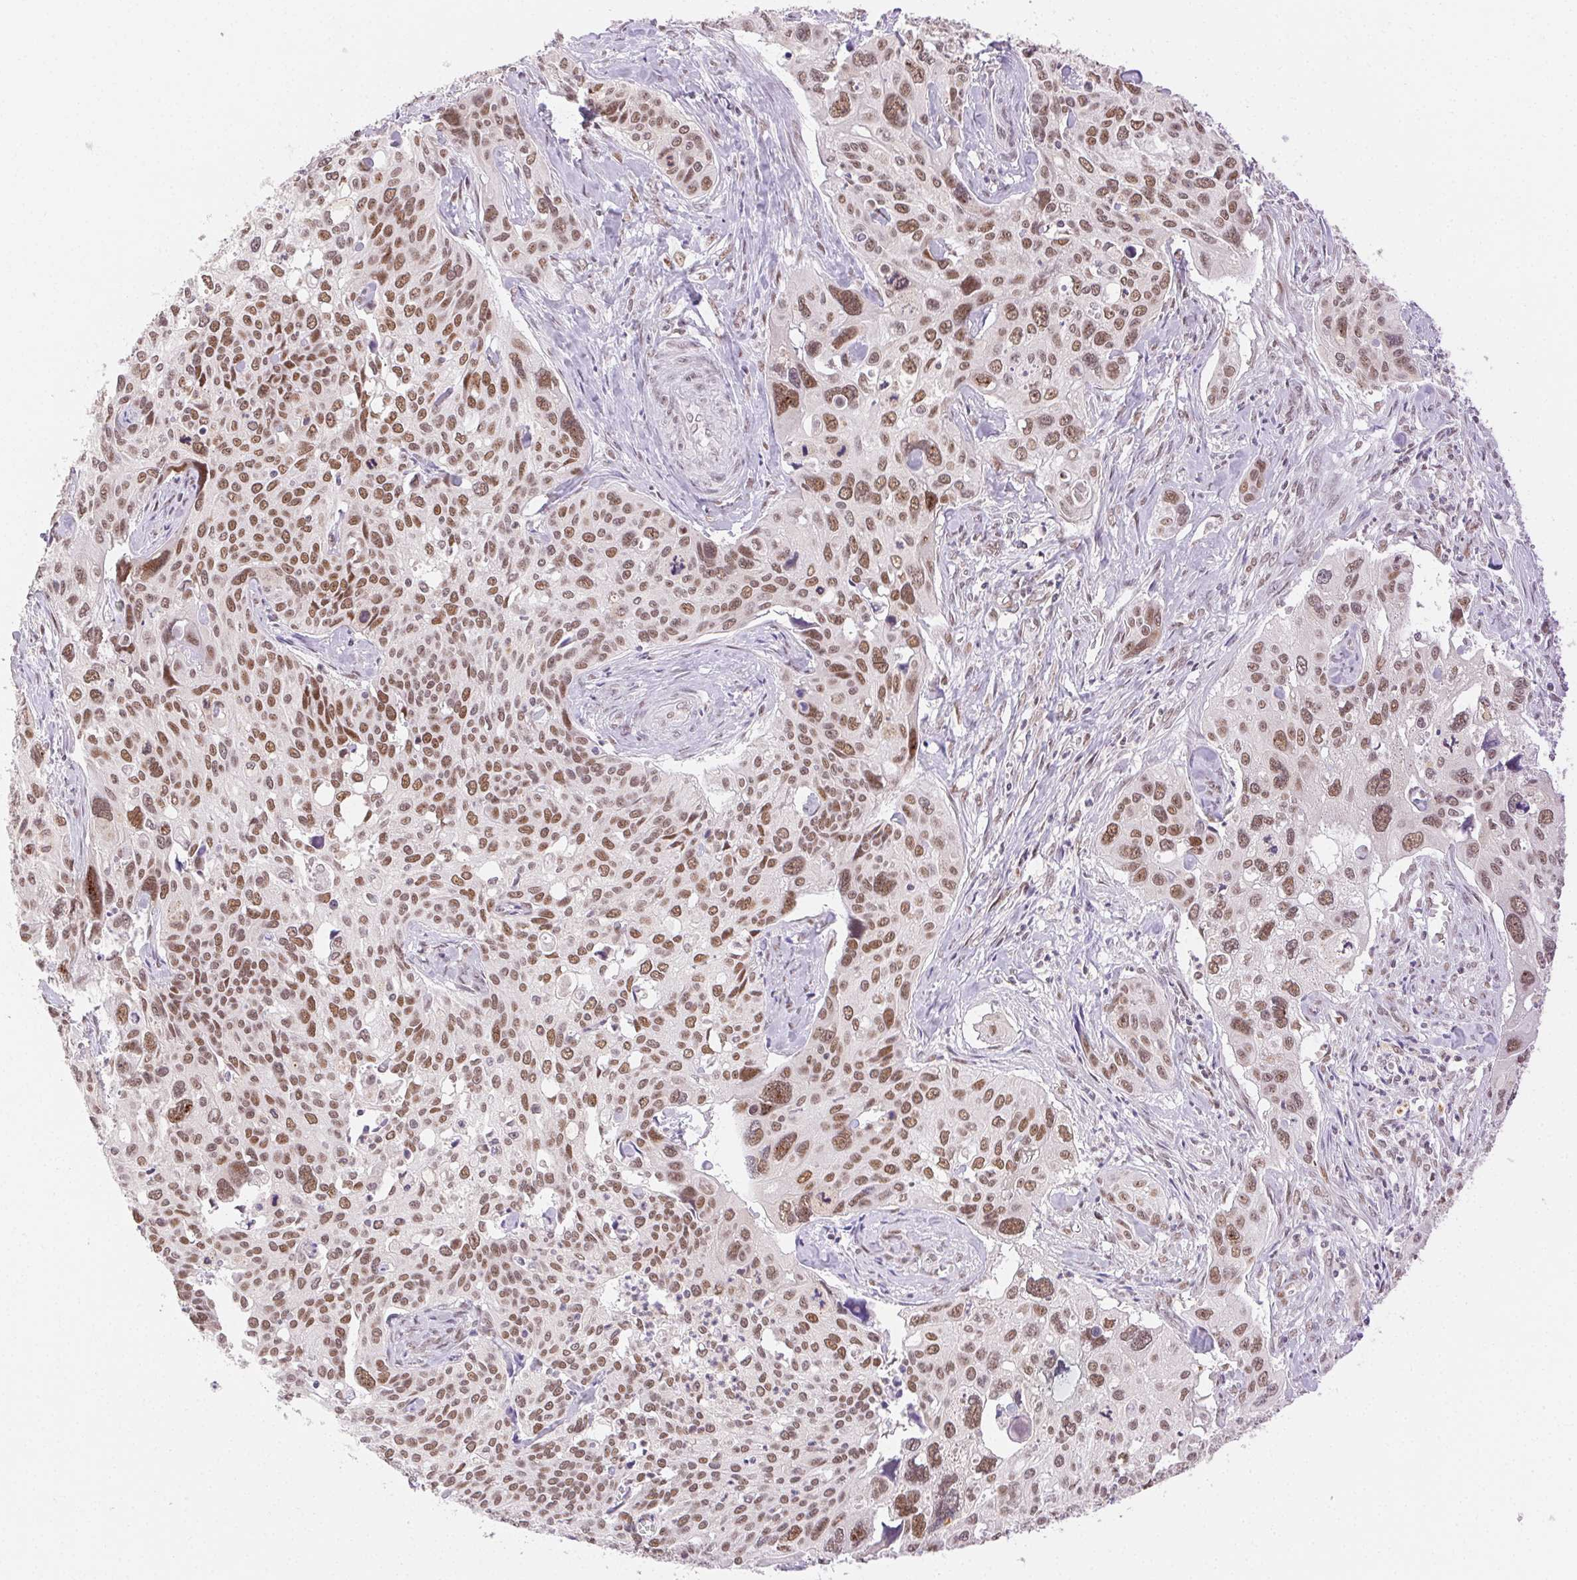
{"staining": {"intensity": "moderate", "quantity": ">75%", "location": "nuclear"}, "tissue": "cervical cancer", "cell_type": "Tumor cells", "image_type": "cancer", "snomed": [{"axis": "morphology", "description": "Squamous cell carcinoma, NOS"}, {"axis": "topography", "description": "Cervix"}], "caption": "The immunohistochemical stain shows moderate nuclear staining in tumor cells of cervical cancer (squamous cell carcinoma) tissue.", "gene": "H2AZ2", "patient": {"sex": "female", "age": 31}}